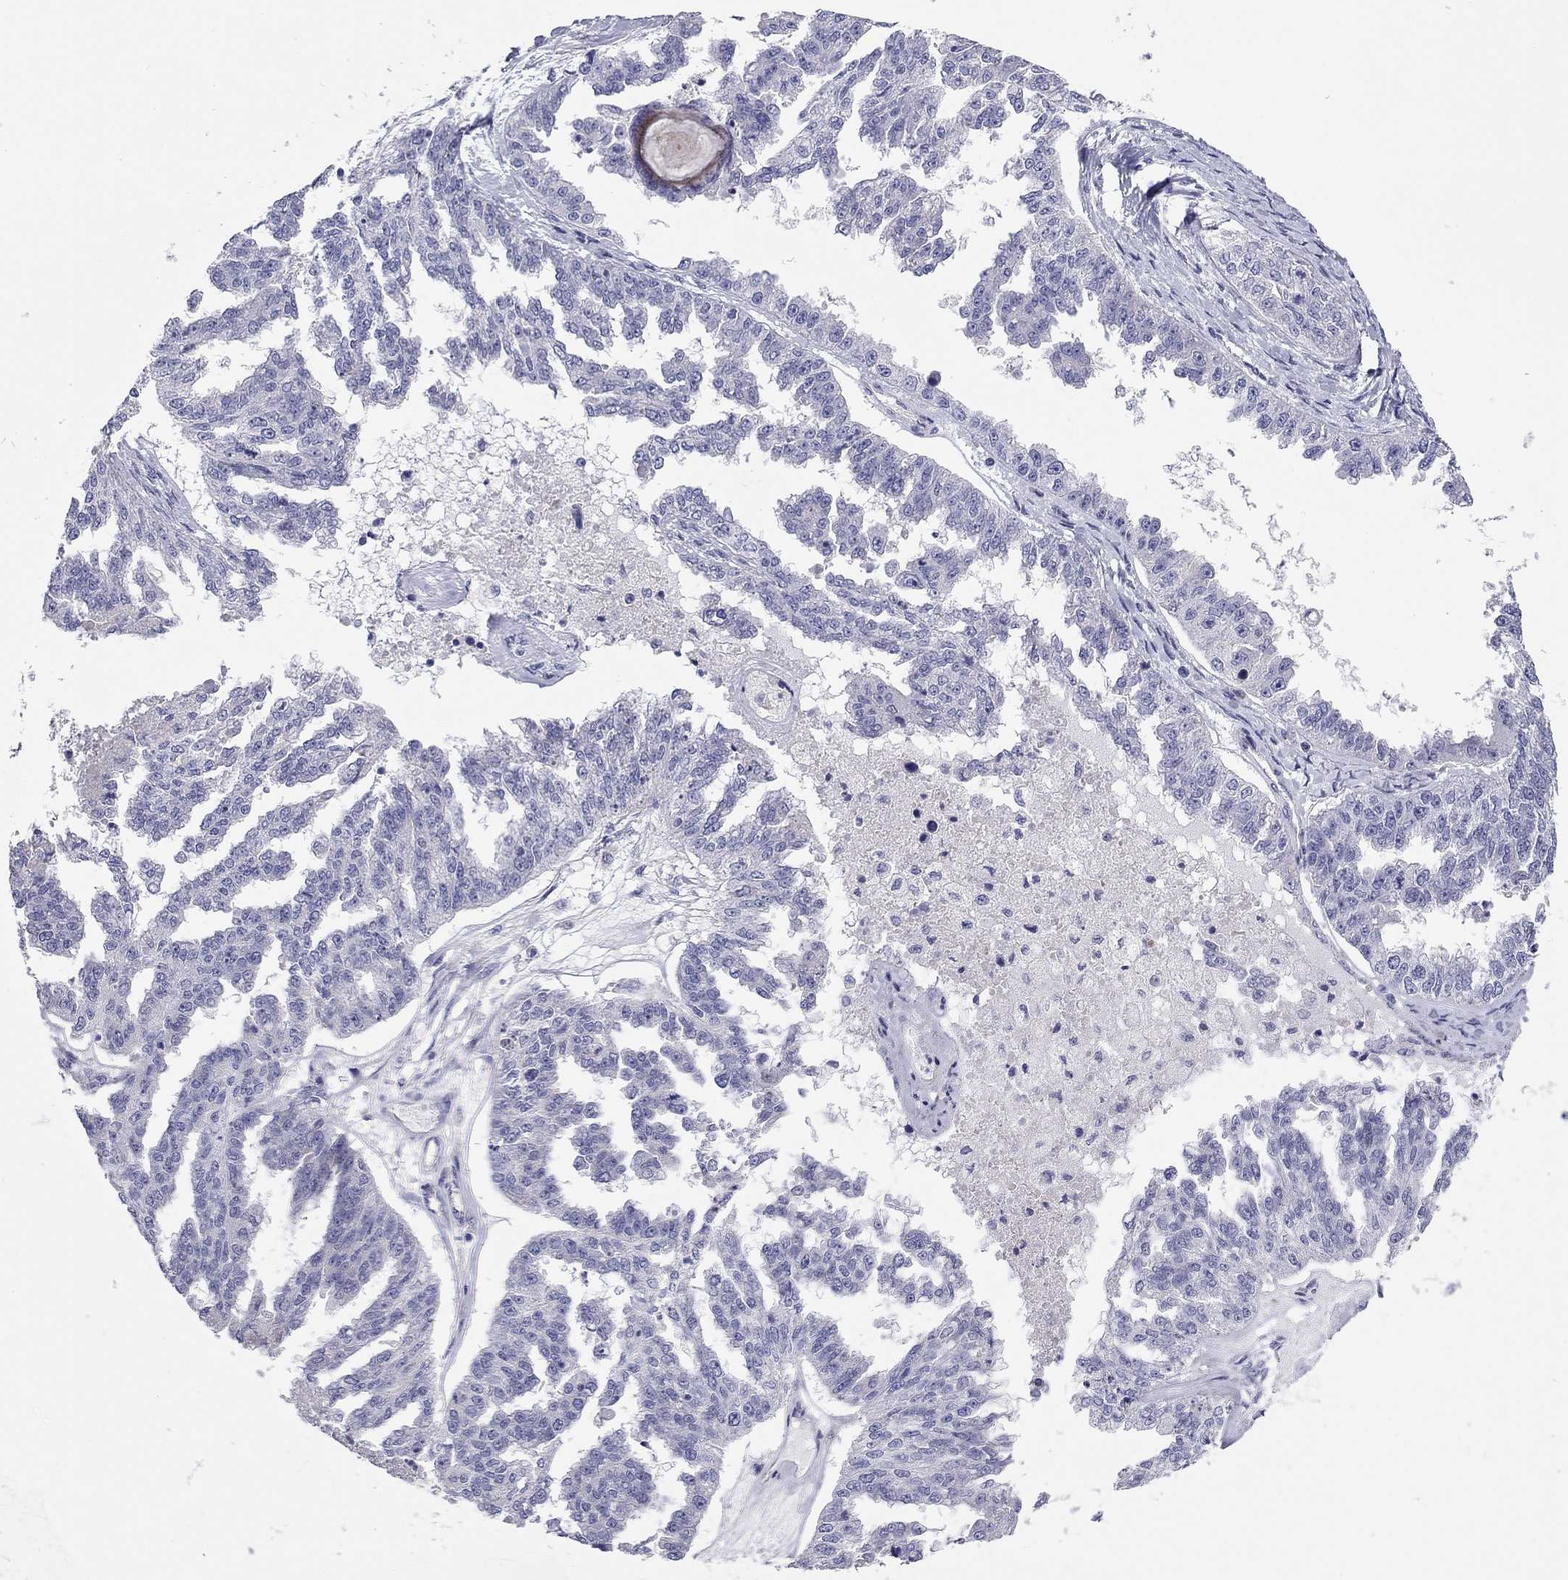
{"staining": {"intensity": "negative", "quantity": "none", "location": "none"}, "tissue": "ovarian cancer", "cell_type": "Tumor cells", "image_type": "cancer", "snomed": [{"axis": "morphology", "description": "Cystadenocarcinoma, serous, NOS"}, {"axis": "topography", "description": "Ovary"}], "caption": "Serous cystadenocarcinoma (ovarian) was stained to show a protein in brown. There is no significant positivity in tumor cells. Brightfield microscopy of immunohistochemistry stained with DAB (3,3'-diaminobenzidine) (brown) and hematoxylin (blue), captured at high magnification.", "gene": "SCARB1", "patient": {"sex": "female", "age": 58}}